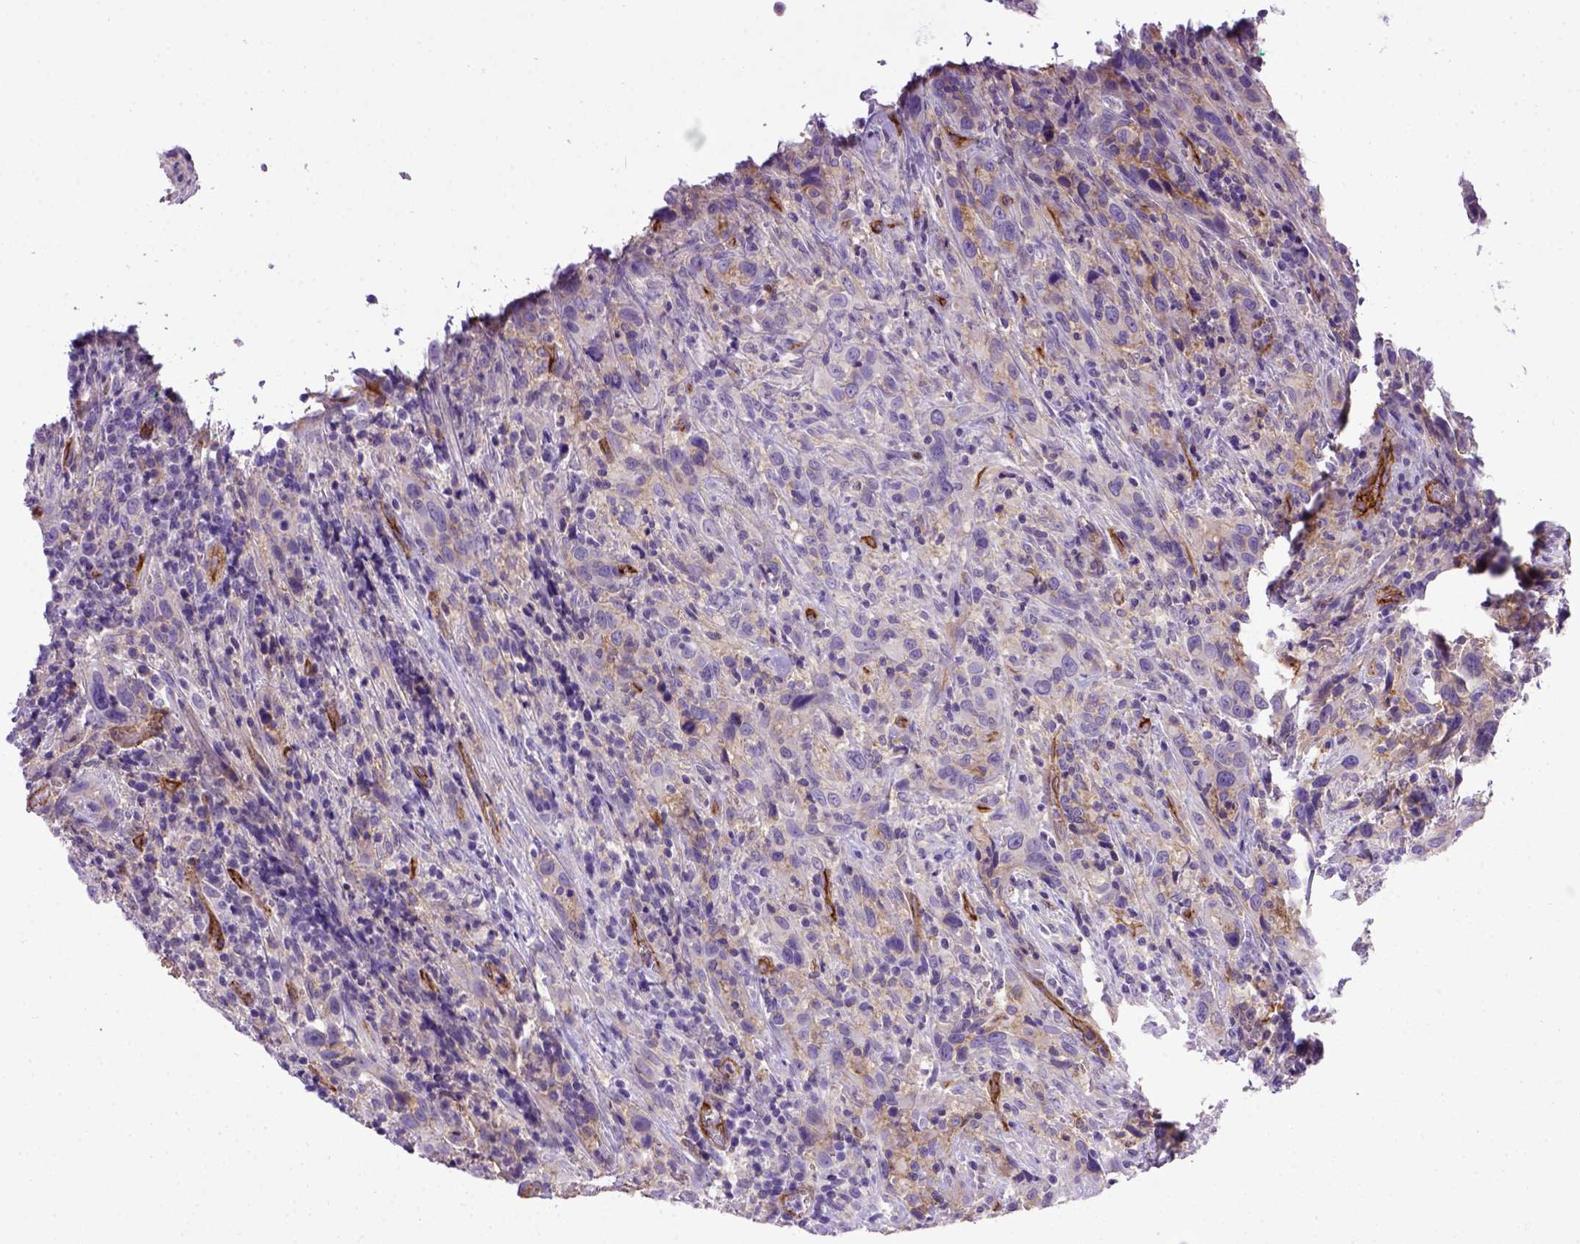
{"staining": {"intensity": "negative", "quantity": "none", "location": "none"}, "tissue": "urothelial cancer", "cell_type": "Tumor cells", "image_type": "cancer", "snomed": [{"axis": "morphology", "description": "Urothelial carcinoma, NOS"}, {"axis": "morphology", "description": "Urothelial carcinoma, High grade"}, {"axis": "topography", "description": "Urinary bladder"}], "caption": "Tumor cells are negative for brown protein staining in urothelial cancer. (DAB (3,3'-diaminobenzidine) immunohistochemistry (IHC) with hematoxylin counter stain).", "gene": "ENG", "patient": {"sex": "female", "age": 64}}